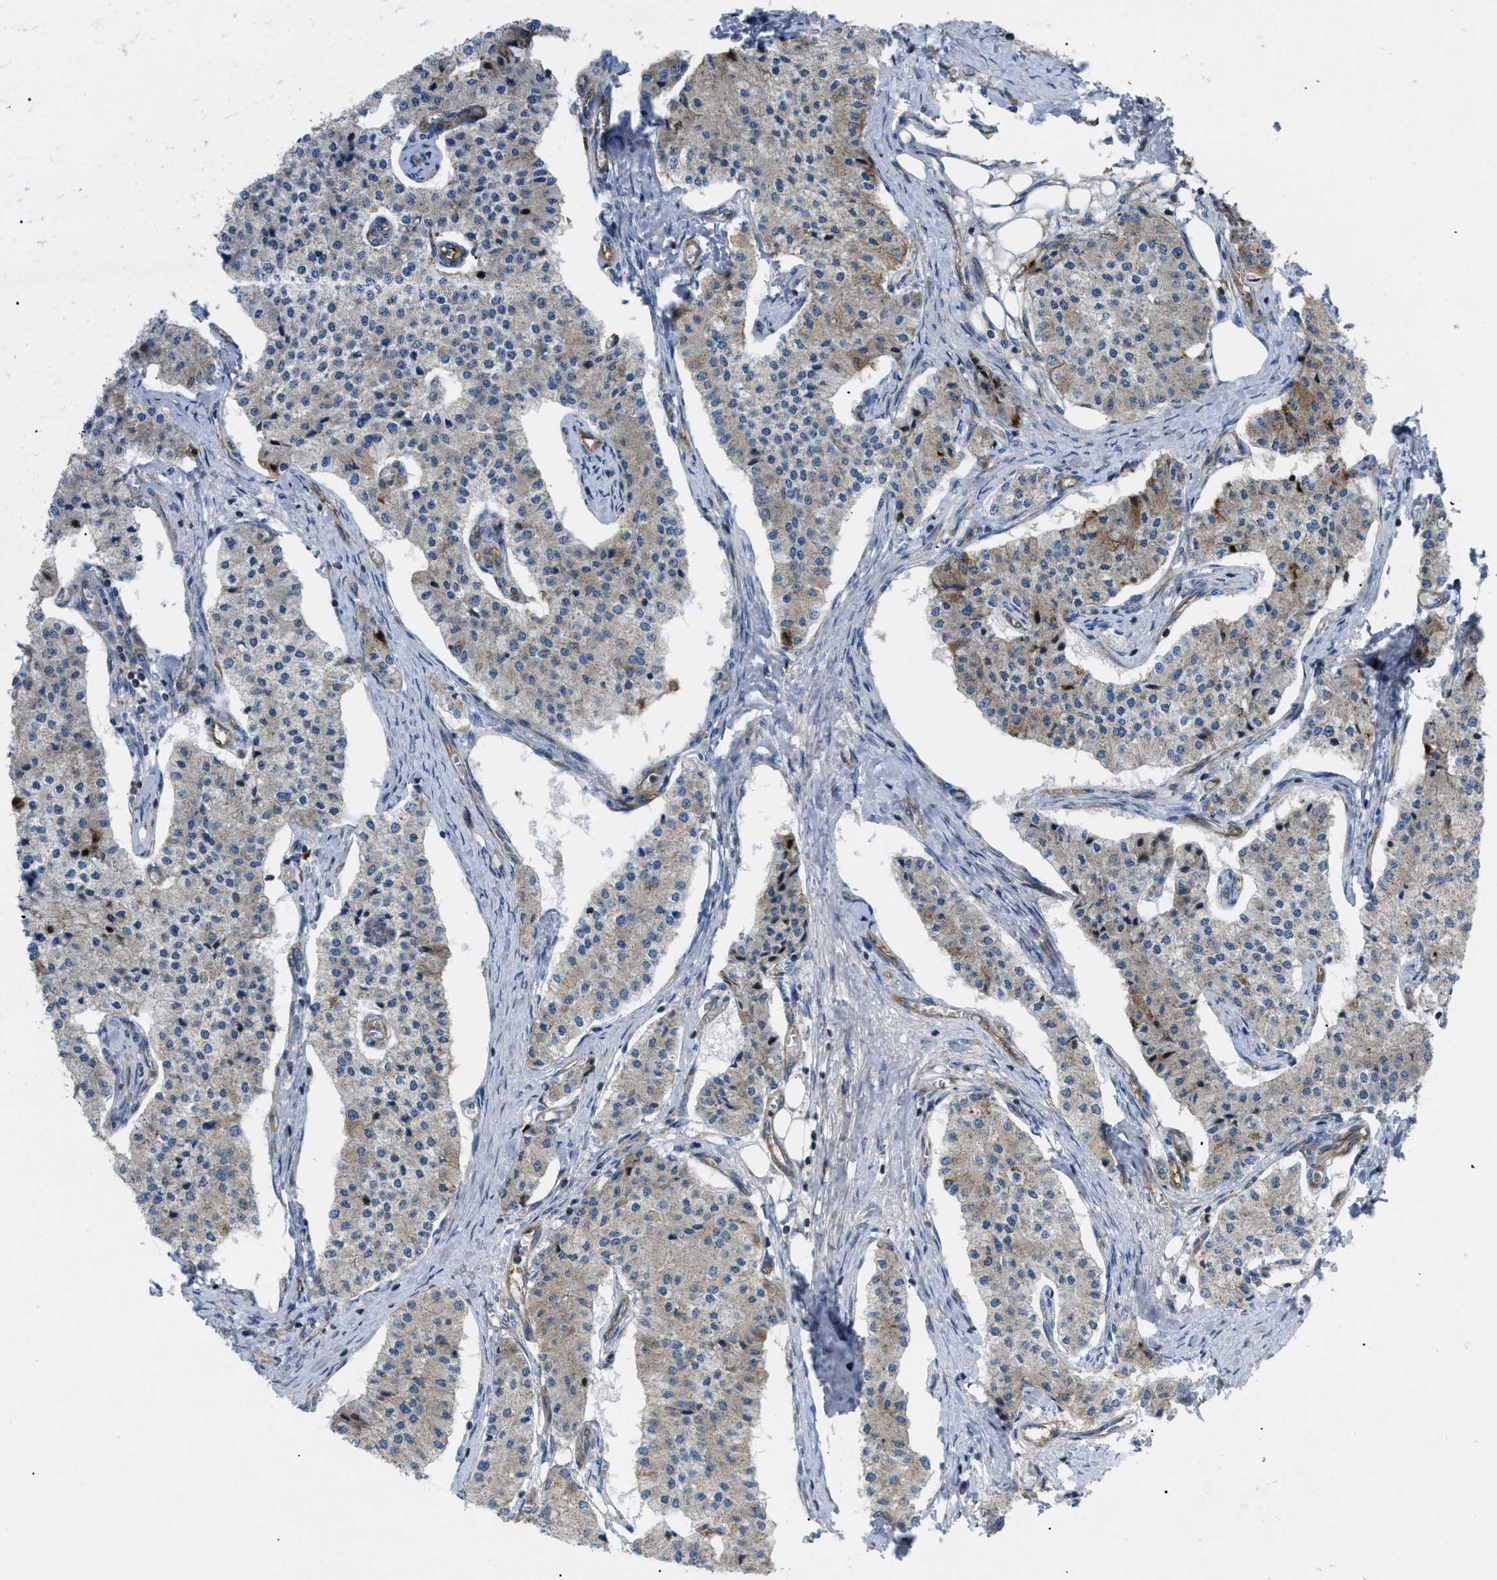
{"staining": {"intensity": "moderate", "quantity": "<25%", "location": "cytoplasmic/membranous"}, "tissue": "carcinoid", "cell_type": "Tumor cells", "image_type": "cancer", "snomed": [{"axis": "morphology", "description": "Carcinoid, malignant, NOS"}, {"axis": "topography", "description": "Colon"}], "caption": "This is a micrograph of immunohistochemistry (IHC) staining of carcinoid (malignant), which shows moderate expression in the cytoplasmic/membranous of tumor cells.", "gene": "ATP2A3", "patient": {"sex": "female", "age": 52}}